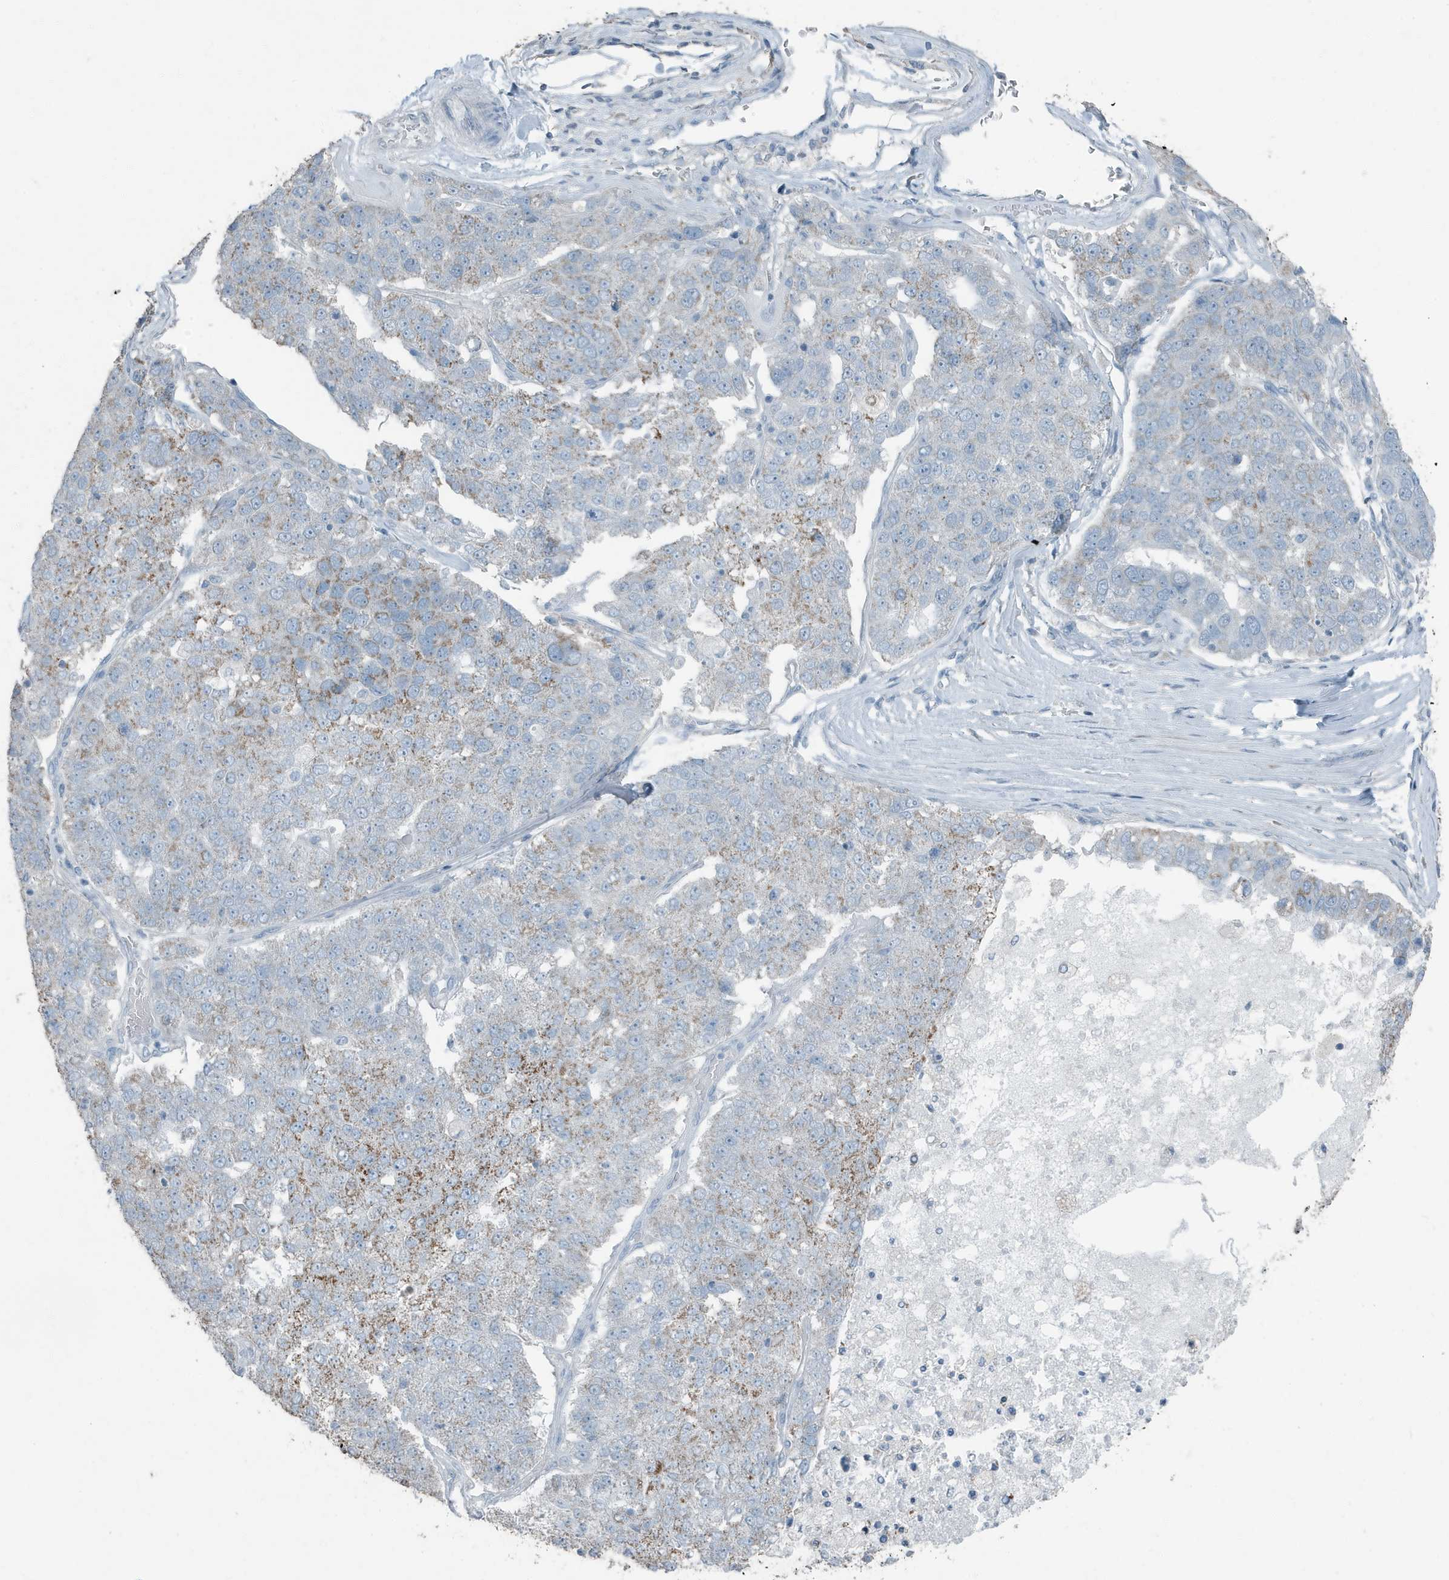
{"staining": {"intensity": "moderate", "quantity": "<25%", "location": "cytoplasmic/membranous"}, "tissue": "pancreatic cancer", "cell_type": "Tumor cells", "image_type": "cancer", "snomed": [{"axis": "morphology", "description": "Adenocarcinoma, NOS"}, {"axis": "topography", "description": "Pancreas"}], "caption": "This is an image of immunohistochemistry staining of adenocarcinoma (pancreatic), which shows moderate staining in the cytoplasmic/membranous of tumor cells.", "gene": "FAM162A", "patient": {"sex": "female", "age": 61}}